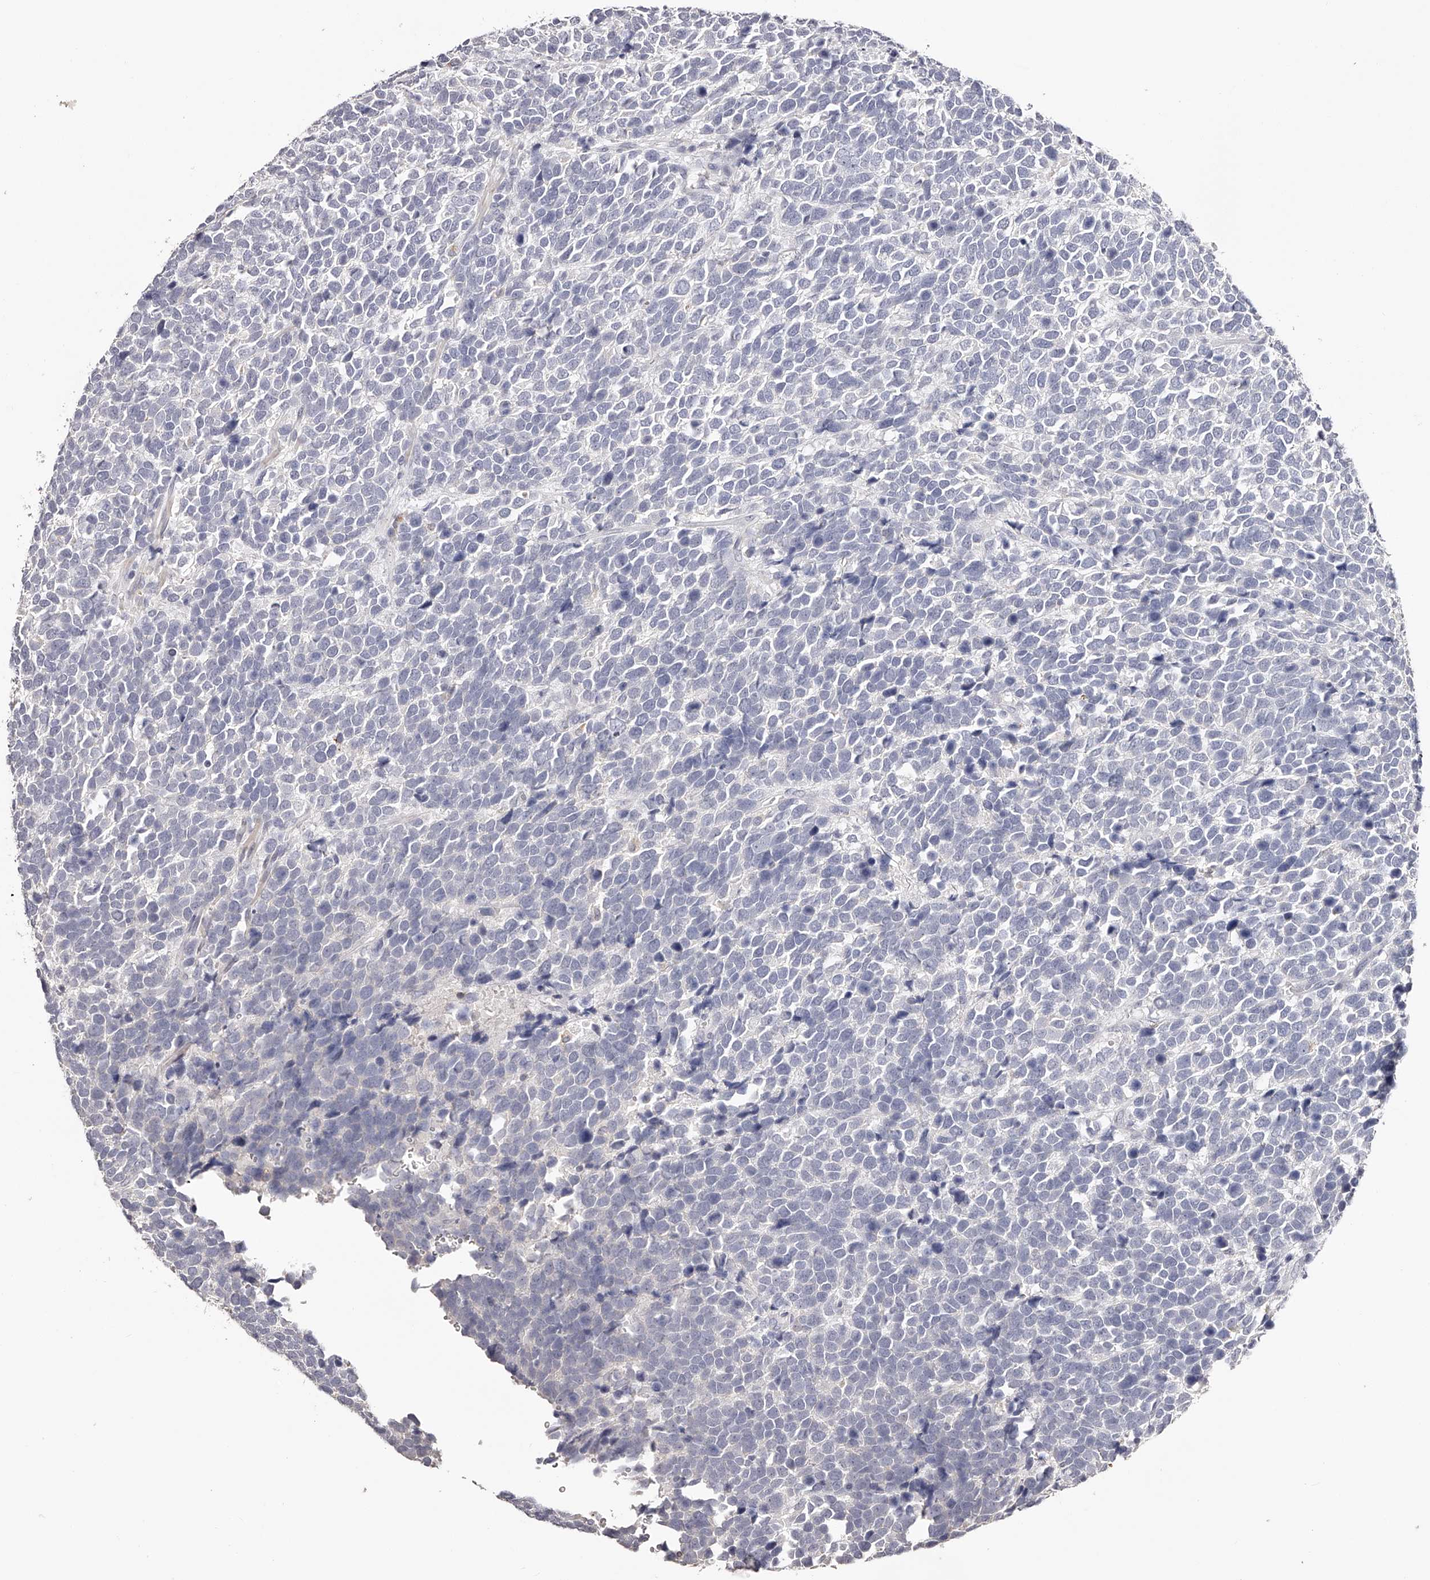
{"staining": {"intensity": "negative", "quantity": "none", "location": "none"}, "tissue": "urothelial cancer", "cell_type": "Tumor cells", "image_type": "cancer", "snomed": [{"axis": "morphology", "description": "Urothelial carcinoma, High grade"}, {"axis": "topography", "description": "Urinary bladder"}], "caption": "IHC image of neoplastic tissue: urothelial cancer stained with DAB reveals no significant protein staining in tumor cells.", "gene": "SLC35D3", "patient": {"sex": "female", "age": 82}}